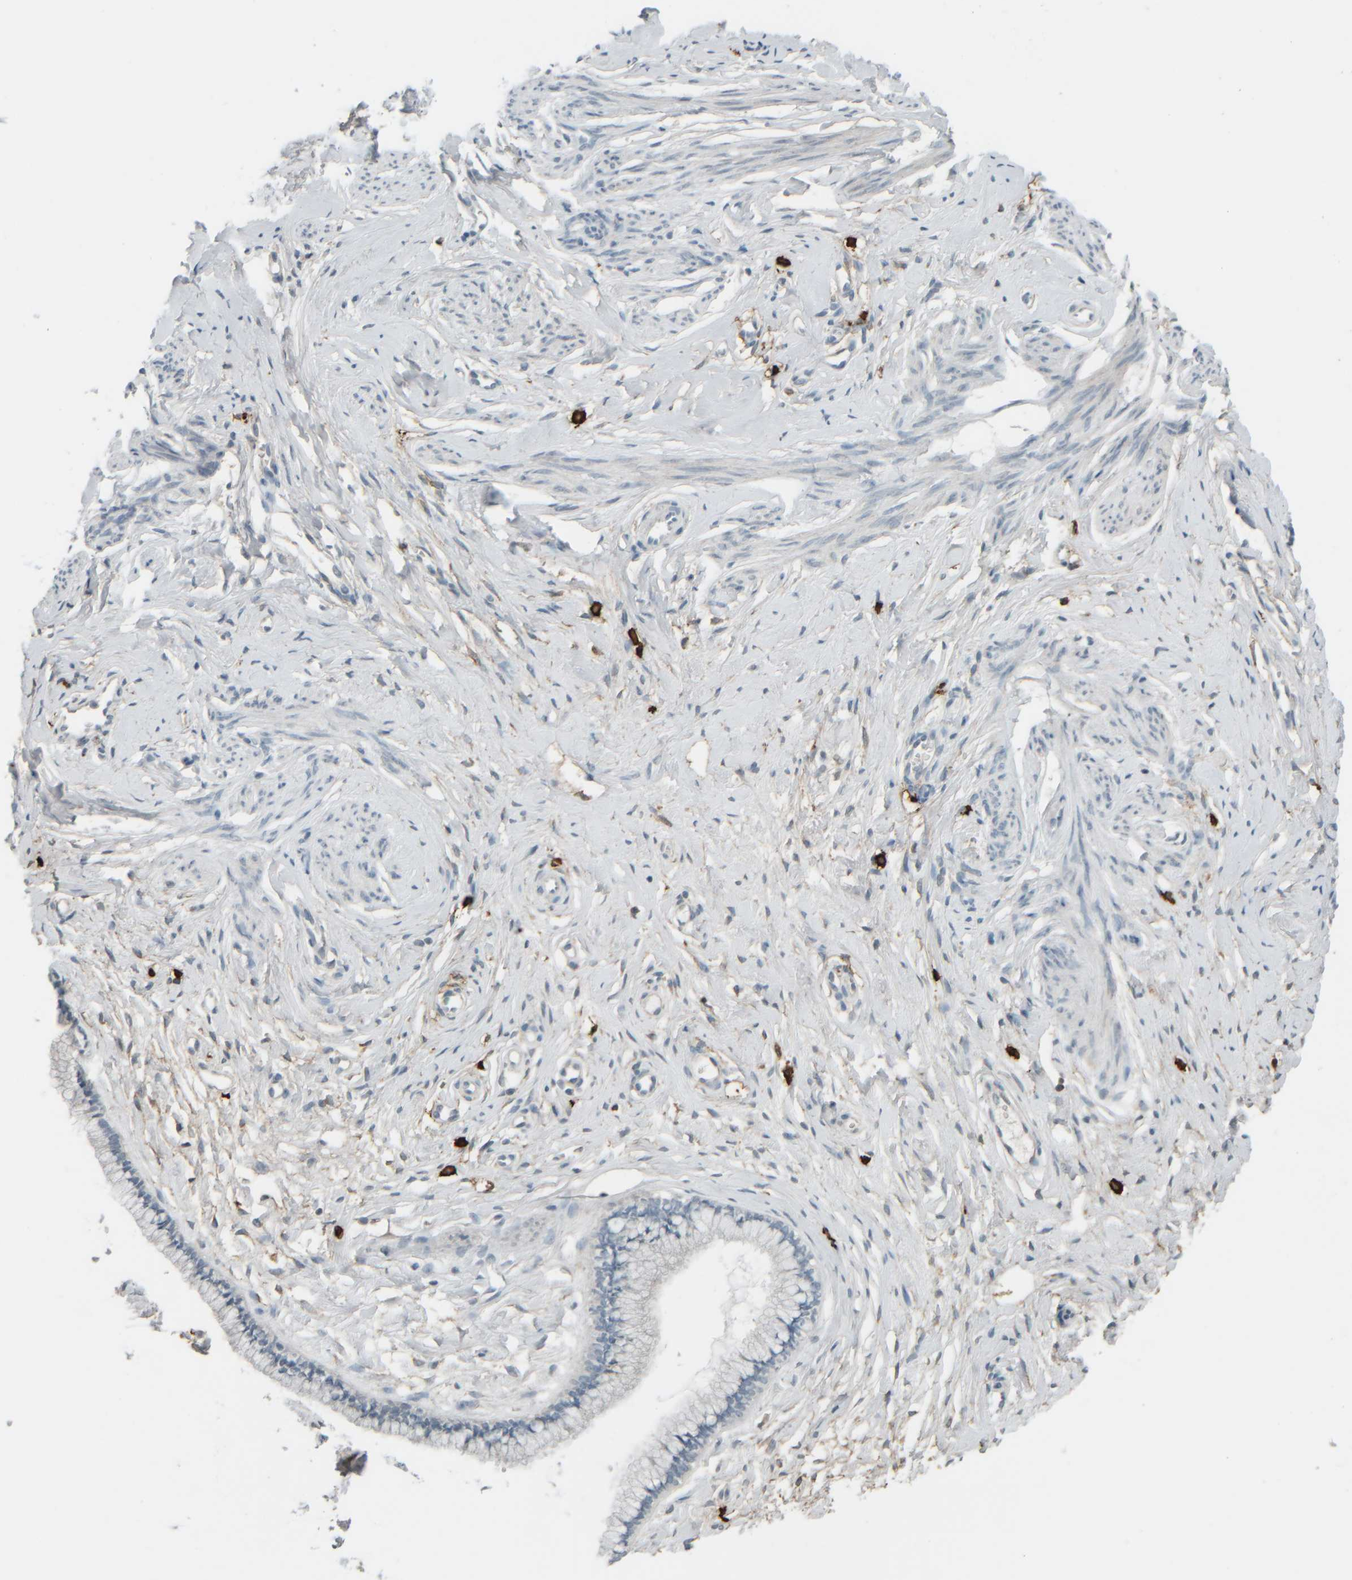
{"staining": {"intensity": "negative", "quantity": "none", "location": "none"}, "tissue": "cervix", "cell_type": "Glandular cells", "image_type": "normal", "snomed": [{"axis": "morphology", "description": "Normal tissue, NOS"}, {"axis": "topography", "description": "Cervix"}], "caption": "Immunohistochemistry (IHC) photomicrograph of normal cervix: human cervix stained with DAB (3,3'-diaminobenzidine) shows no significant protein staining in glandular cells. The staining is performed using DAB brown chromogen with nuclei counter-stained in using hematoxylin.", "gene": "TPSAB1", "patient": {"sex": "female", "age": 65}}